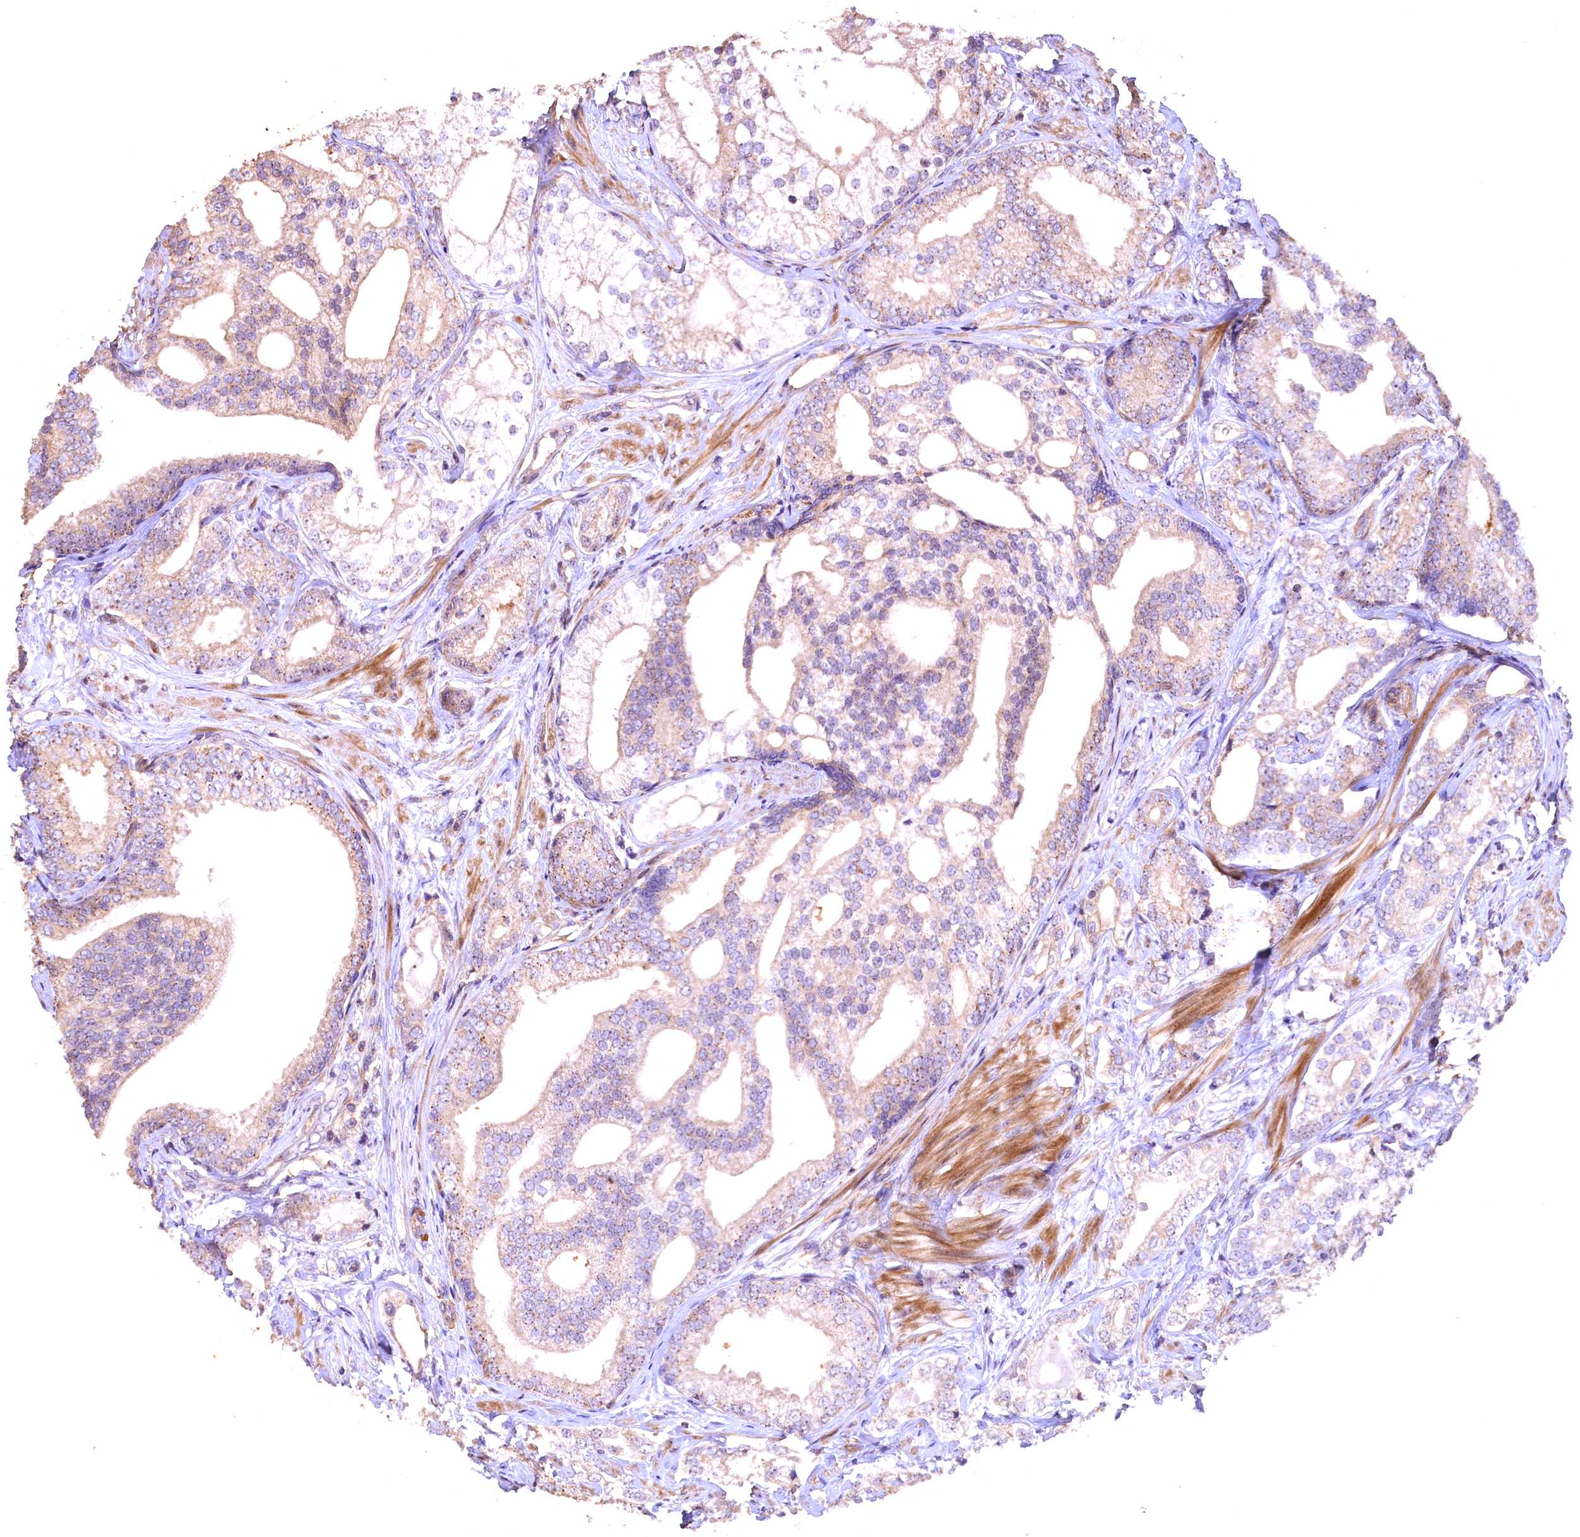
{"staining": {"intensity": "weak", "quantity": "25%-75%", "location": "cytoplasmic/membranous"}, "tissue": "prostate cancer", "cell_type": "Tumor cells", "image_type": "cancer", "snomed": [{"axis": "morphology", "description": "Adenocarcinoma, High grade"}, {"axis": "topography", "description": "Prostate"}], "caption": "Protein staining of prostate cancer (adenocarcinoma (high-grade)) tissue demonstrates weak cytoplasmic/membranous expression in approximately 25%-75% of tumor cells.", "gene": "FUZ", "patient": {"sex": "male", "age": 60}}